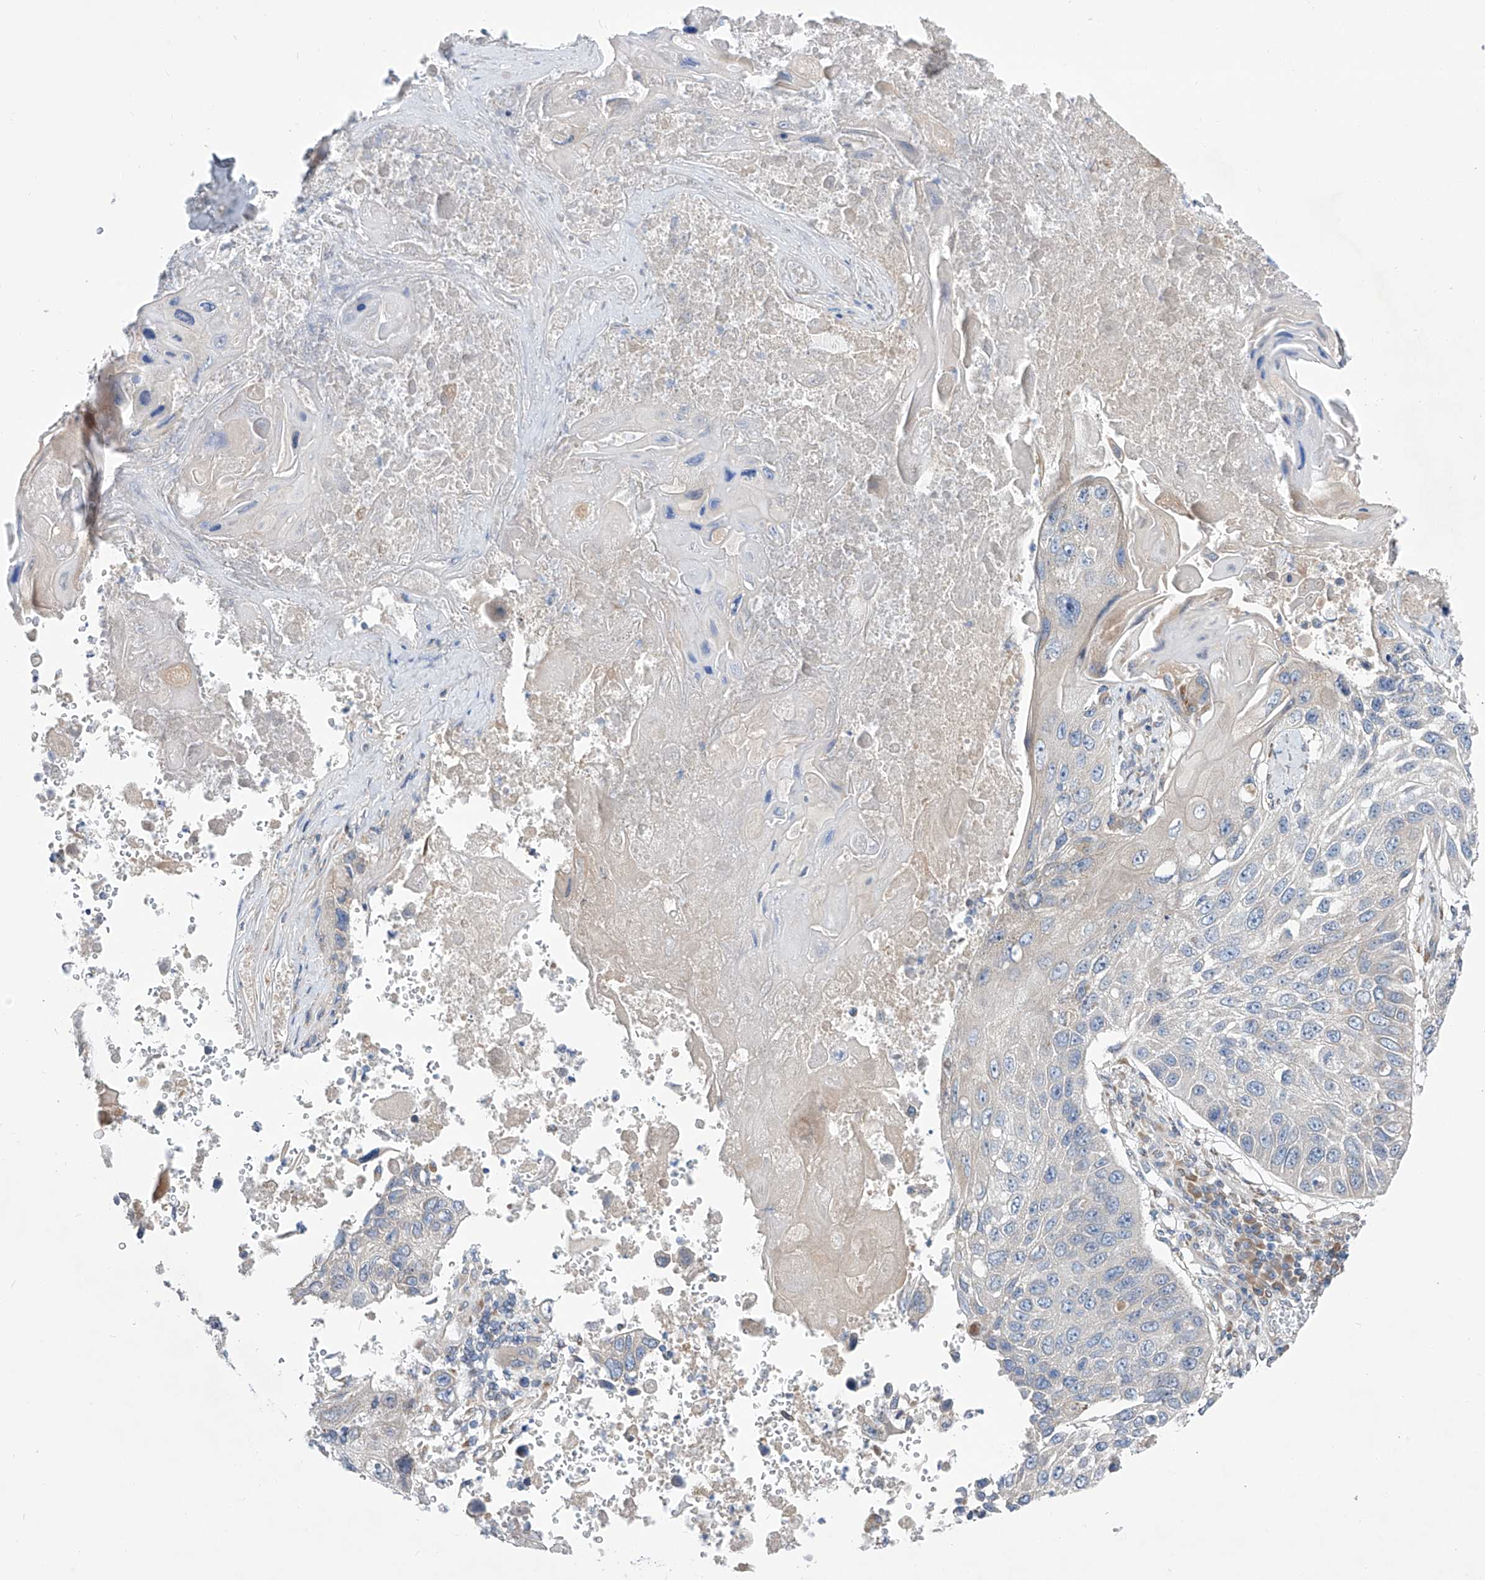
{"staining": {"intensity": "negative", "quantity": "none", "location": "none"}, "tissue": "lung cancer", "cell_type": "Tumor cells", "image_type": "cancer", "snomed": [{"axis": "morphology", "description": "Squamous cell carcinoma, NOS"}, {"axis": "topography", "description": "Lung"}], "caption": "The image shows no staining of tumor cells in lung cancer. (DAB immunohistochemistry visualized using brightfield microscopy, high magnification).", "gene": "UFL1", "patient": {"sex": "male", "age": 61}}